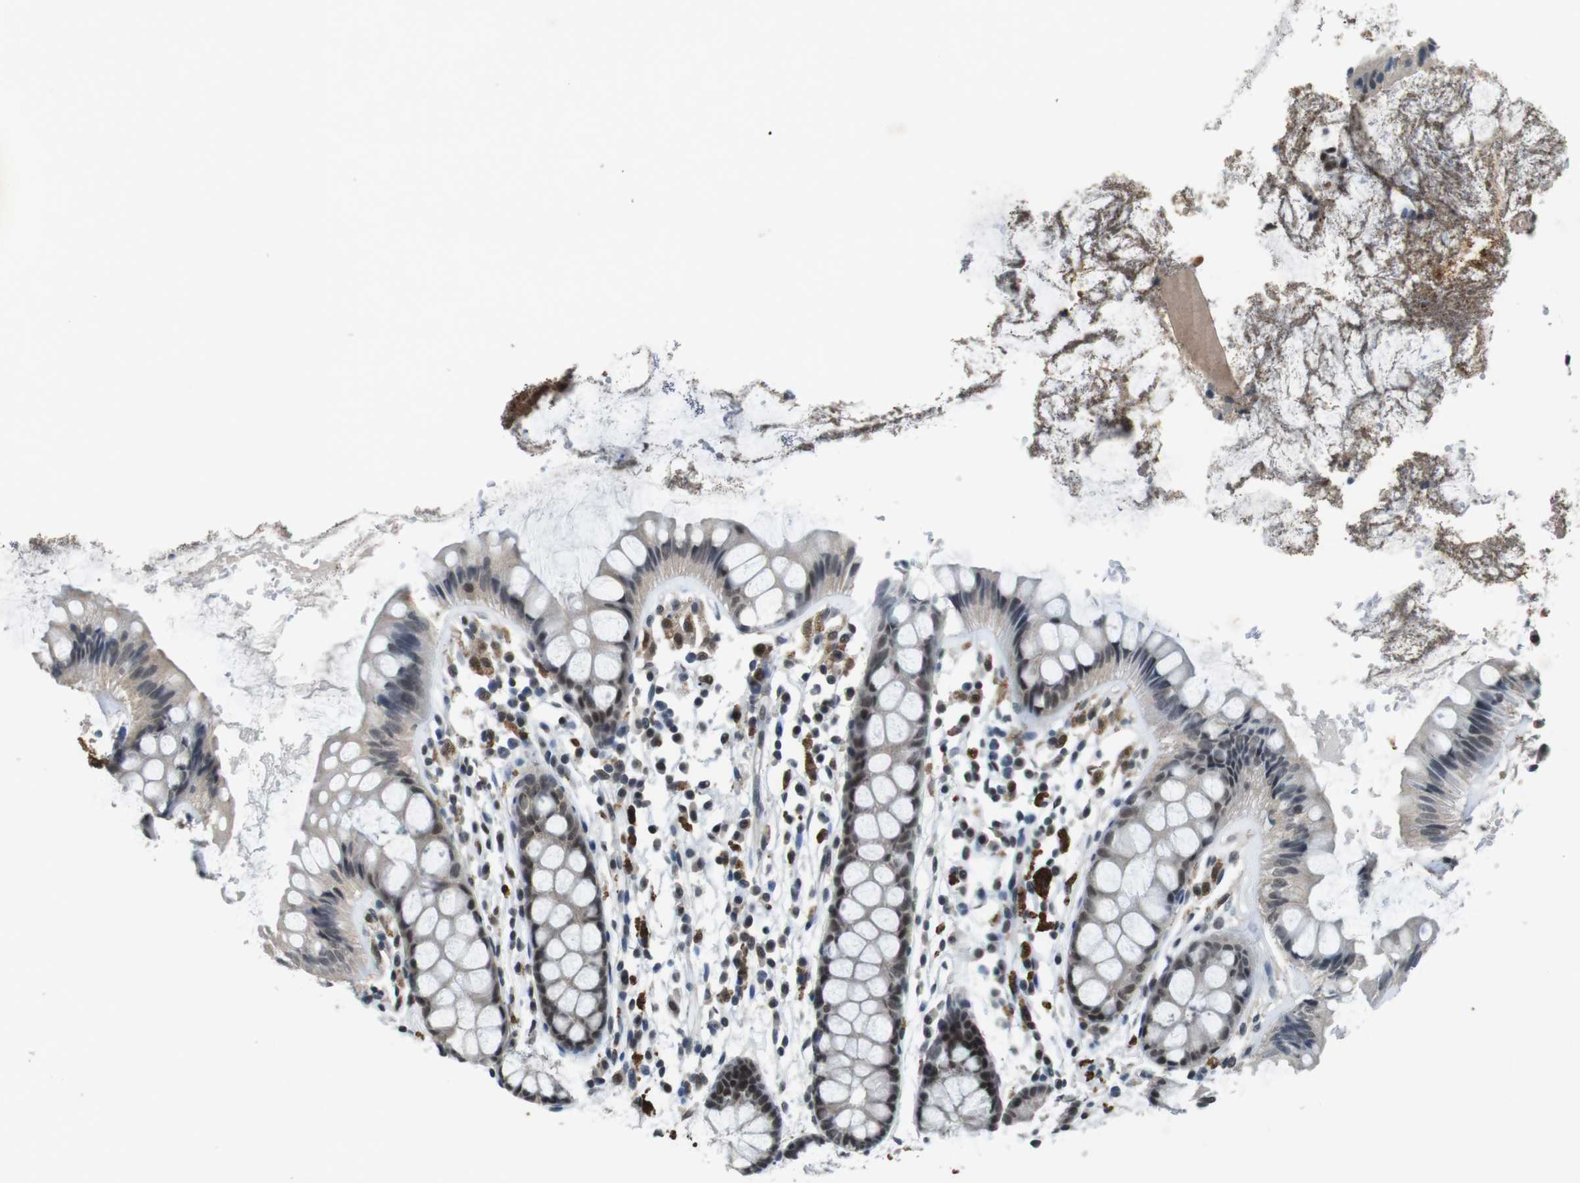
{"staining": {"intensity": "moderate", "quantity": ">75%", "location": "nuclear"}, "tissue": "rectum", "cell_type": "Glandular cells", "image_type": "normal", "snomed": [{"axis": "morphology", "description": "Normal tissue, NOS"}, {"axis": "topography", "description": "Rectum"}], "caption": "Protein analysis of benign rectum demonstrates moderate nuclear staining in approximately >75% of glandular cells.", "gene": "USP7", "patient": {"sex": "female", "age": 66}}